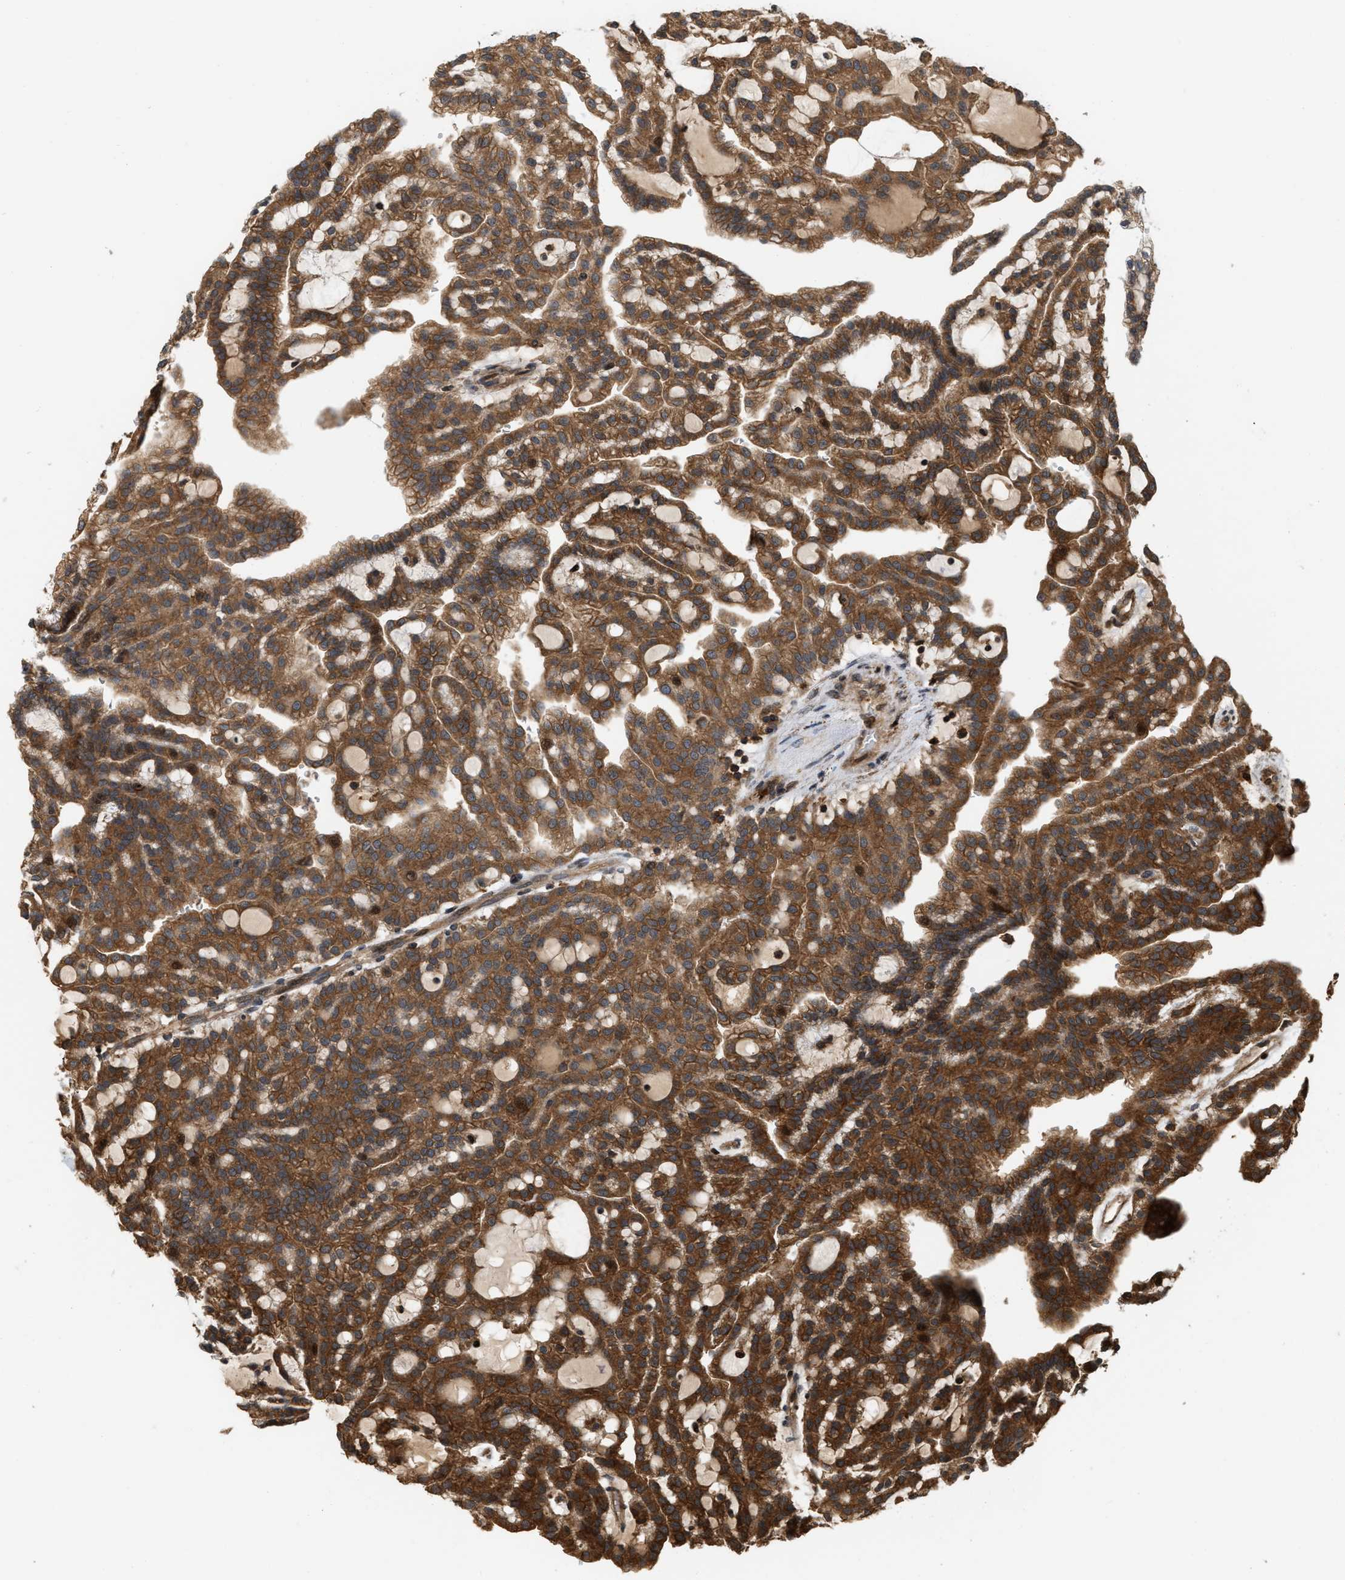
{"staining": {"intensity": "strong", "quantity": ">75%", "location": "cytoplasmic/membranous"}, "tissue": "renal cancer", "cell_type": "Tumor cells", "image_type": "cancer", "snomed": [{"axis": "morphology", "description": "Adenocarcinoma, NOS"}, {"axis": "topography", "description": "Kidney"}], "caption": "Adenocarcinoma (renal) tissue exhibits strong cytoplasmic/membranous expression in about >75% of tumor cells (brown staining indicates protein expression, while blue staining denotes nuclei).", "gene": "IQCE", "patient": {"sex": "male", "age": 63}}